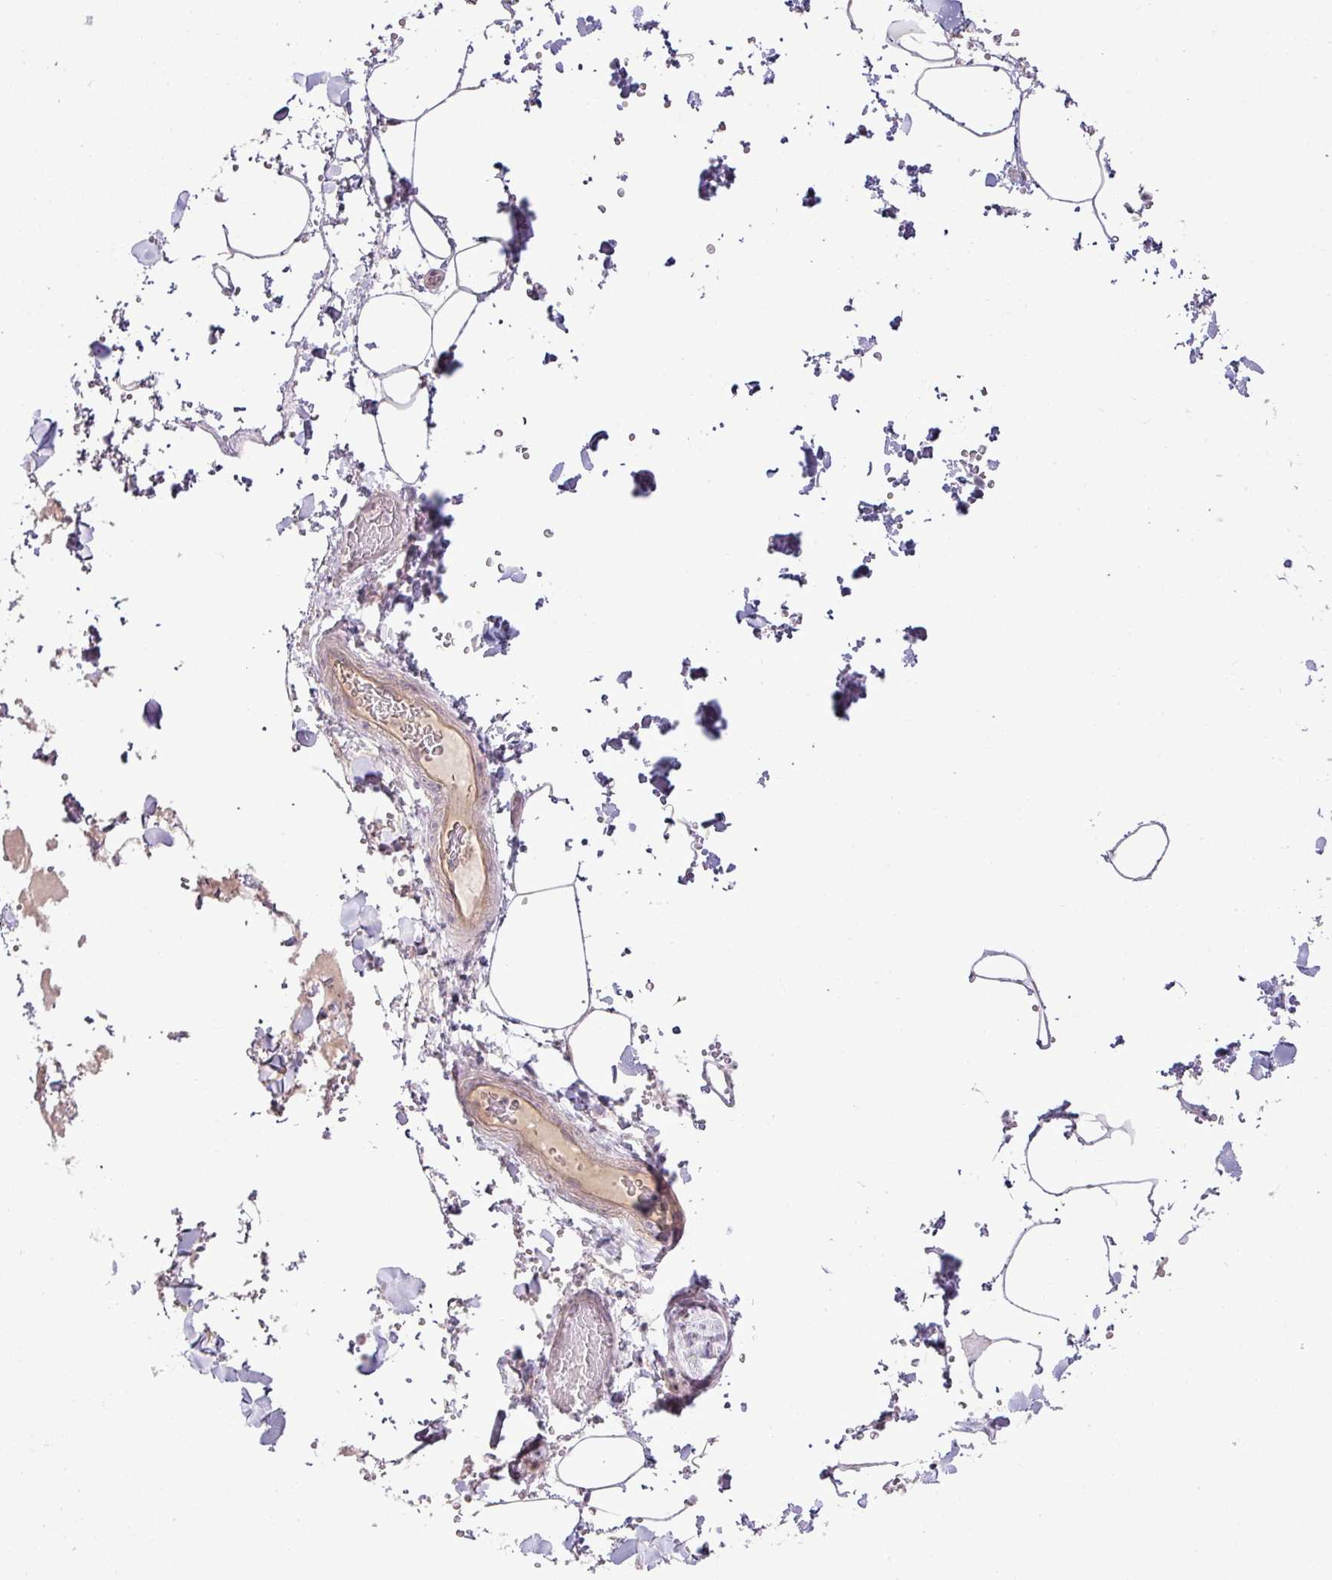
{"staining": {"intensity": "negative", "quantity": "none", "location": "none"}, "tissue": "adipose tissue", "cell_type": "Adipocytes", "image_type": "normal", "snomed": [{"axis": "morphology", "description": "Normal tissue, NOS"}, {"axis": "topography", "description": "Rectum"}, {"axis": "topography", "description": "Peripheral nerve tissue"}], "caption": "Immunohistochemistry (IHC) photomicrograph of normal adipose tissue: human adipose tissue stained with DAB (3,3'-diaminobenzidine) exhibits no significant protein positivity in adipocytes.", "gene": "HBEGF", "patient": {"sex": "female", "age": 69}}